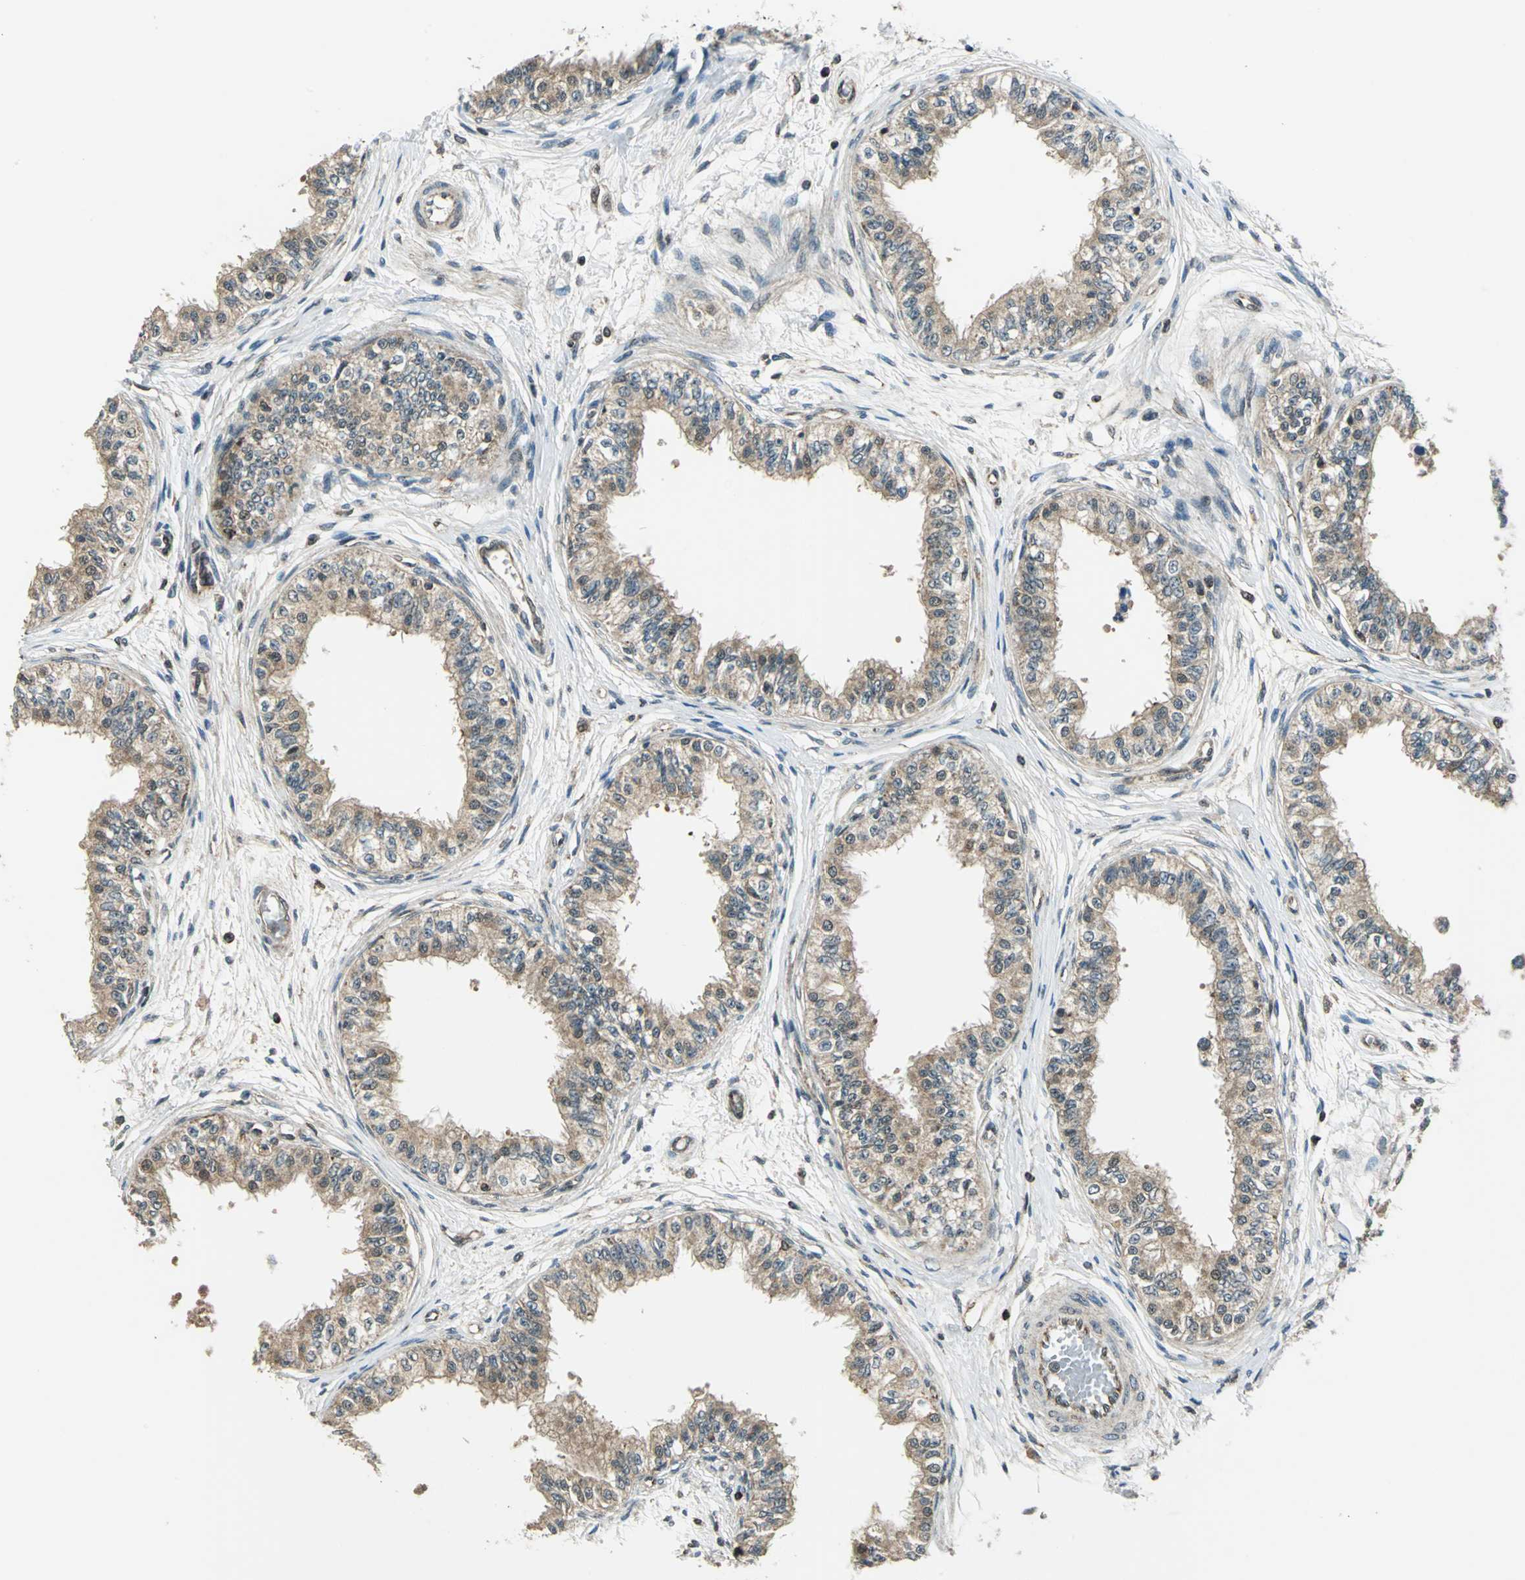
{"staining": {"intensity": "moderate", "quantity": ">75%", "location": "cytoplasmic/membranous,nuclear"}, "tissue": "epididymis", "cell_type": "Glandular cells", "image_type": "normal", "snomed": [{"axis": "morphology", "description": "Normal tissue, NOS"}, {"axis": "morphology", "description": "Adenocarcinoma, metastatic, NOS"}, {"axis": "topography", "description": "Testis"}, {"axis": "topography", "description": "Epididymis"}], "caption": "Moderate cytoplasmic/membranous,nuclear protein expression is present in approximately >75% of glandular cells in epididymis. The staining is performed using DAB (3,3'-diaminobenzidine) brown chromogen to label protein expression. The nuclei are counter-stained blue using hematoxylin.", "gene": "NUDT2", "patient": {"sex": "male", "age": 26}}